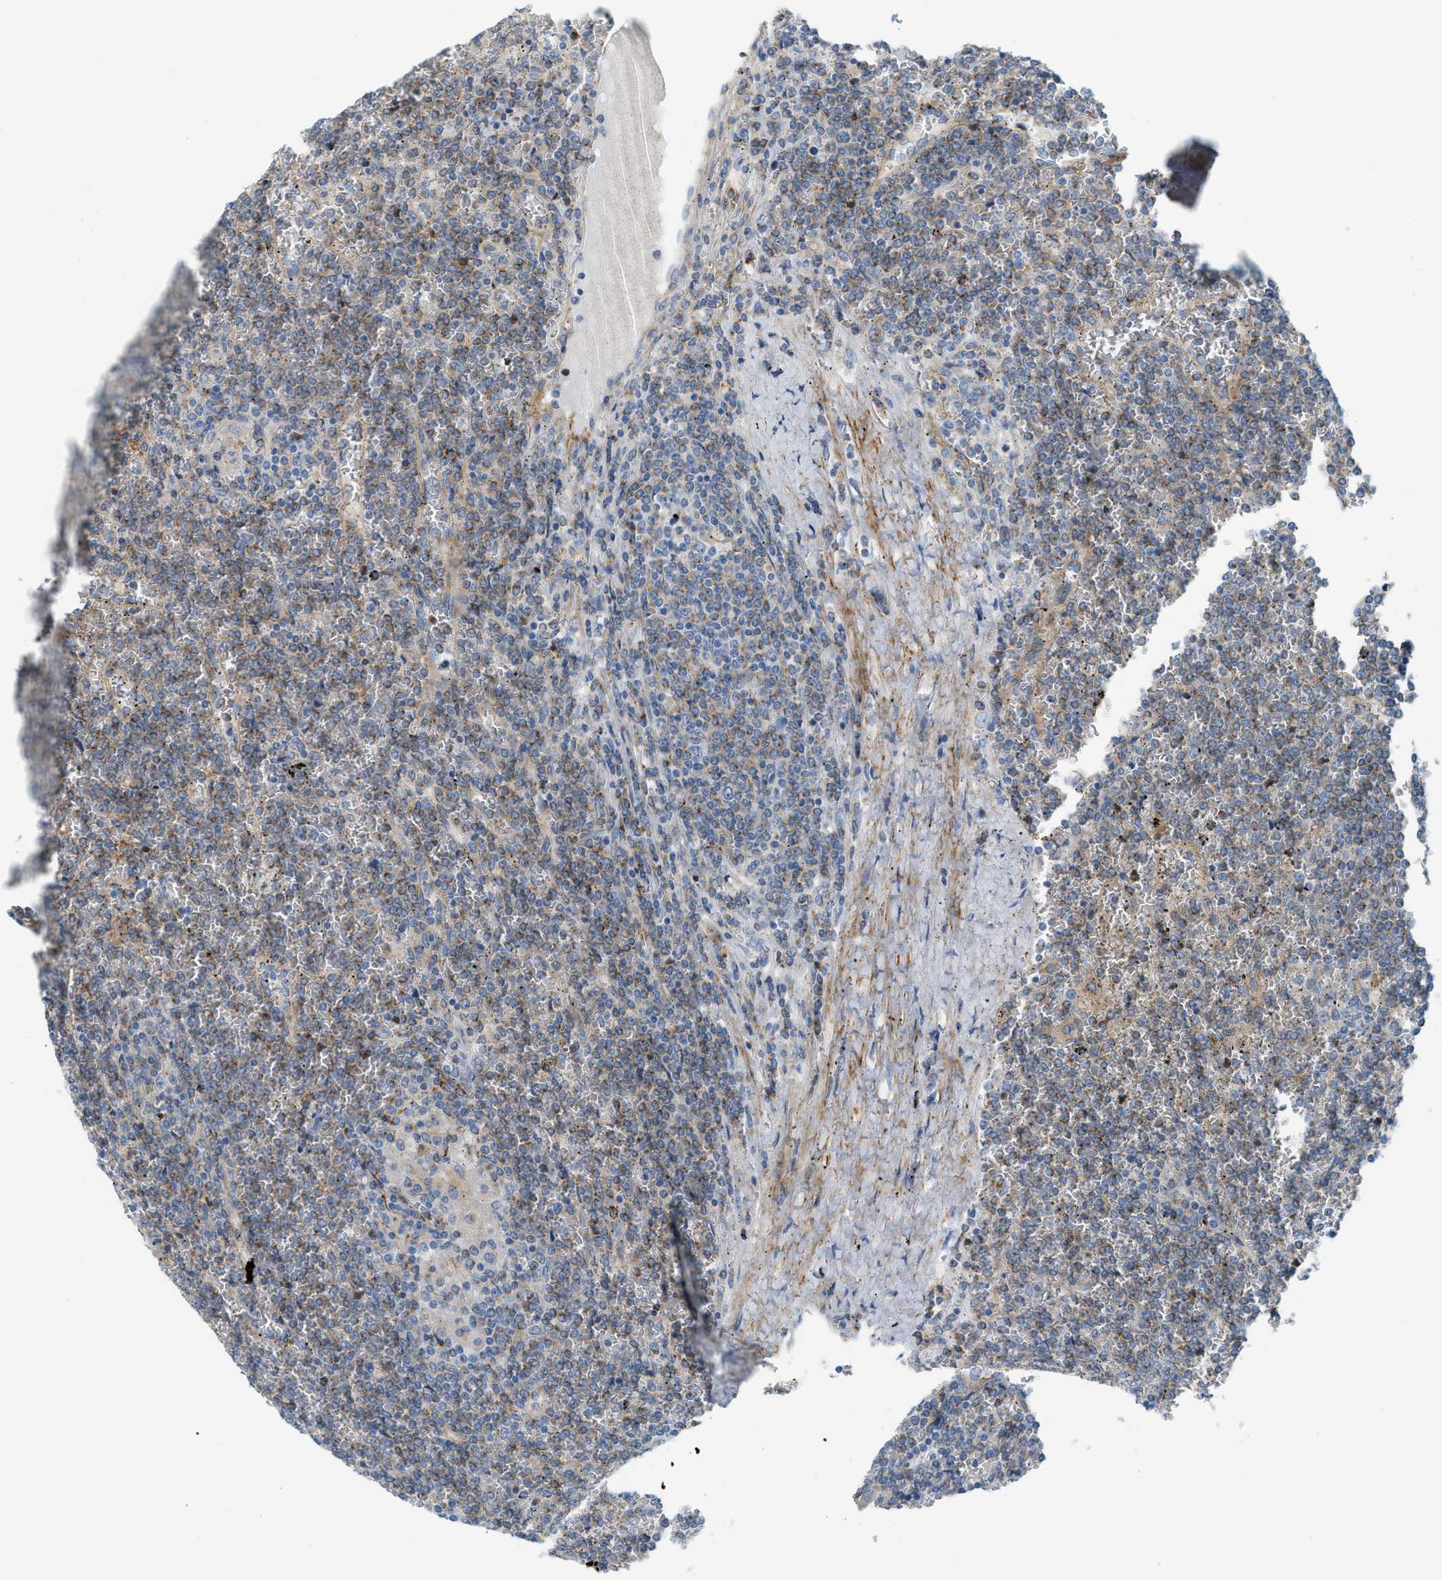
{"staining": {"intensity": "moderate", "quantity": ">75%", "location": "cytoplasmic/membranous"}, "tissue": "lymphoma", "cell_type": "Tumor cells", "image_type": "cancer", "snomed": [{"axis": "morphology", "description": "Malignant lymphoma, non-Hodgkin's type, Low grade"}, {"axis": "topography", "description": "Spleen"}], "caption": "Immunohistochemistry of human low-grade malignant lymphoma, non-Hodgkin's type displays medium levels of moderate cytoplasmic/membranous positivity in approximately >75% of tumor cells.", "gene": "LMBRD1", "patient": {"sex": "female", "age": 19}}